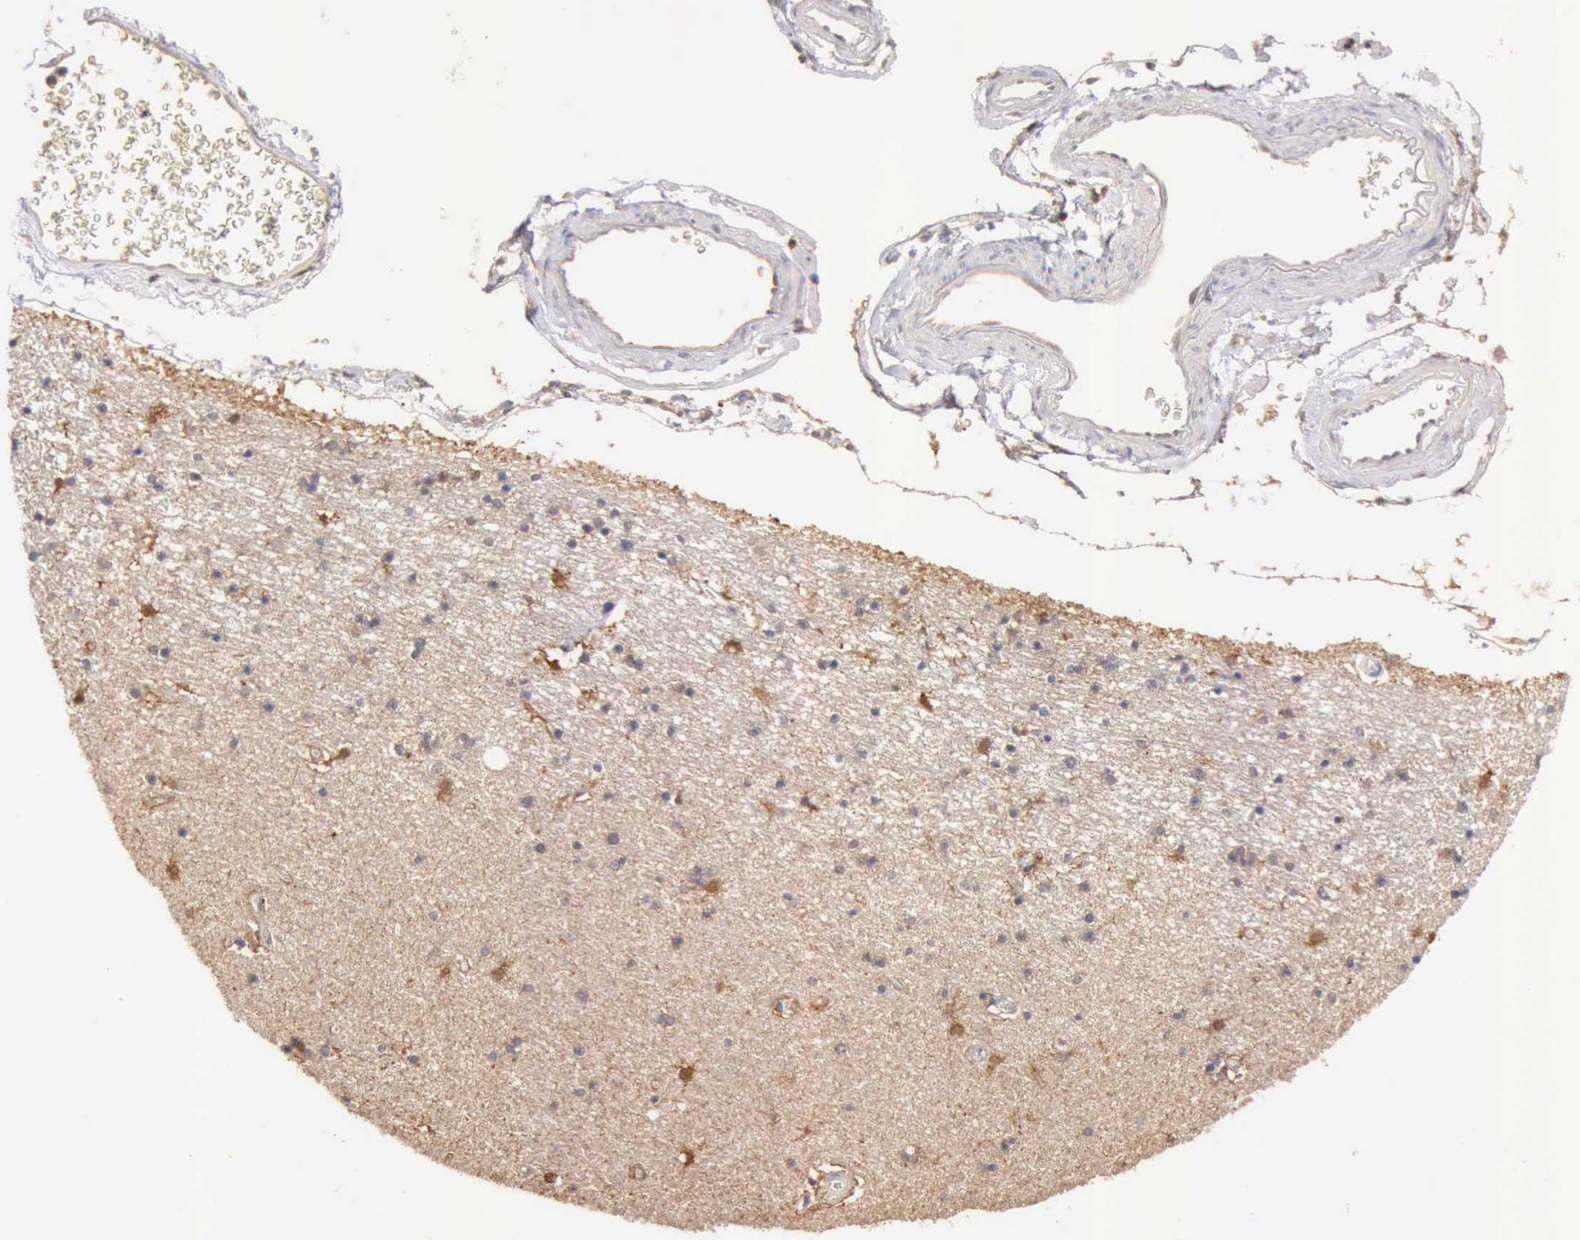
{"staining": {"intensity": "weak", "quantity": "25%-75%", "location": "cytoplasmic/membranous"}, "tissue": "hippocampus", "cell_type": "Glial cells", "image_type": "normal", "snomed": [{"axis": "morphology", "description": "Normal tissue, NOS"}, {"axis": "topography", "description": "Hippocampus"}], "caption": "Protein staining of normal hippocampus demonstrates weak cytoplasmic/membranous positivity in approximately 25%-75% of glial cells.", "gene": "PTGR2", "patient": {"sex": "female", "age": 54}}